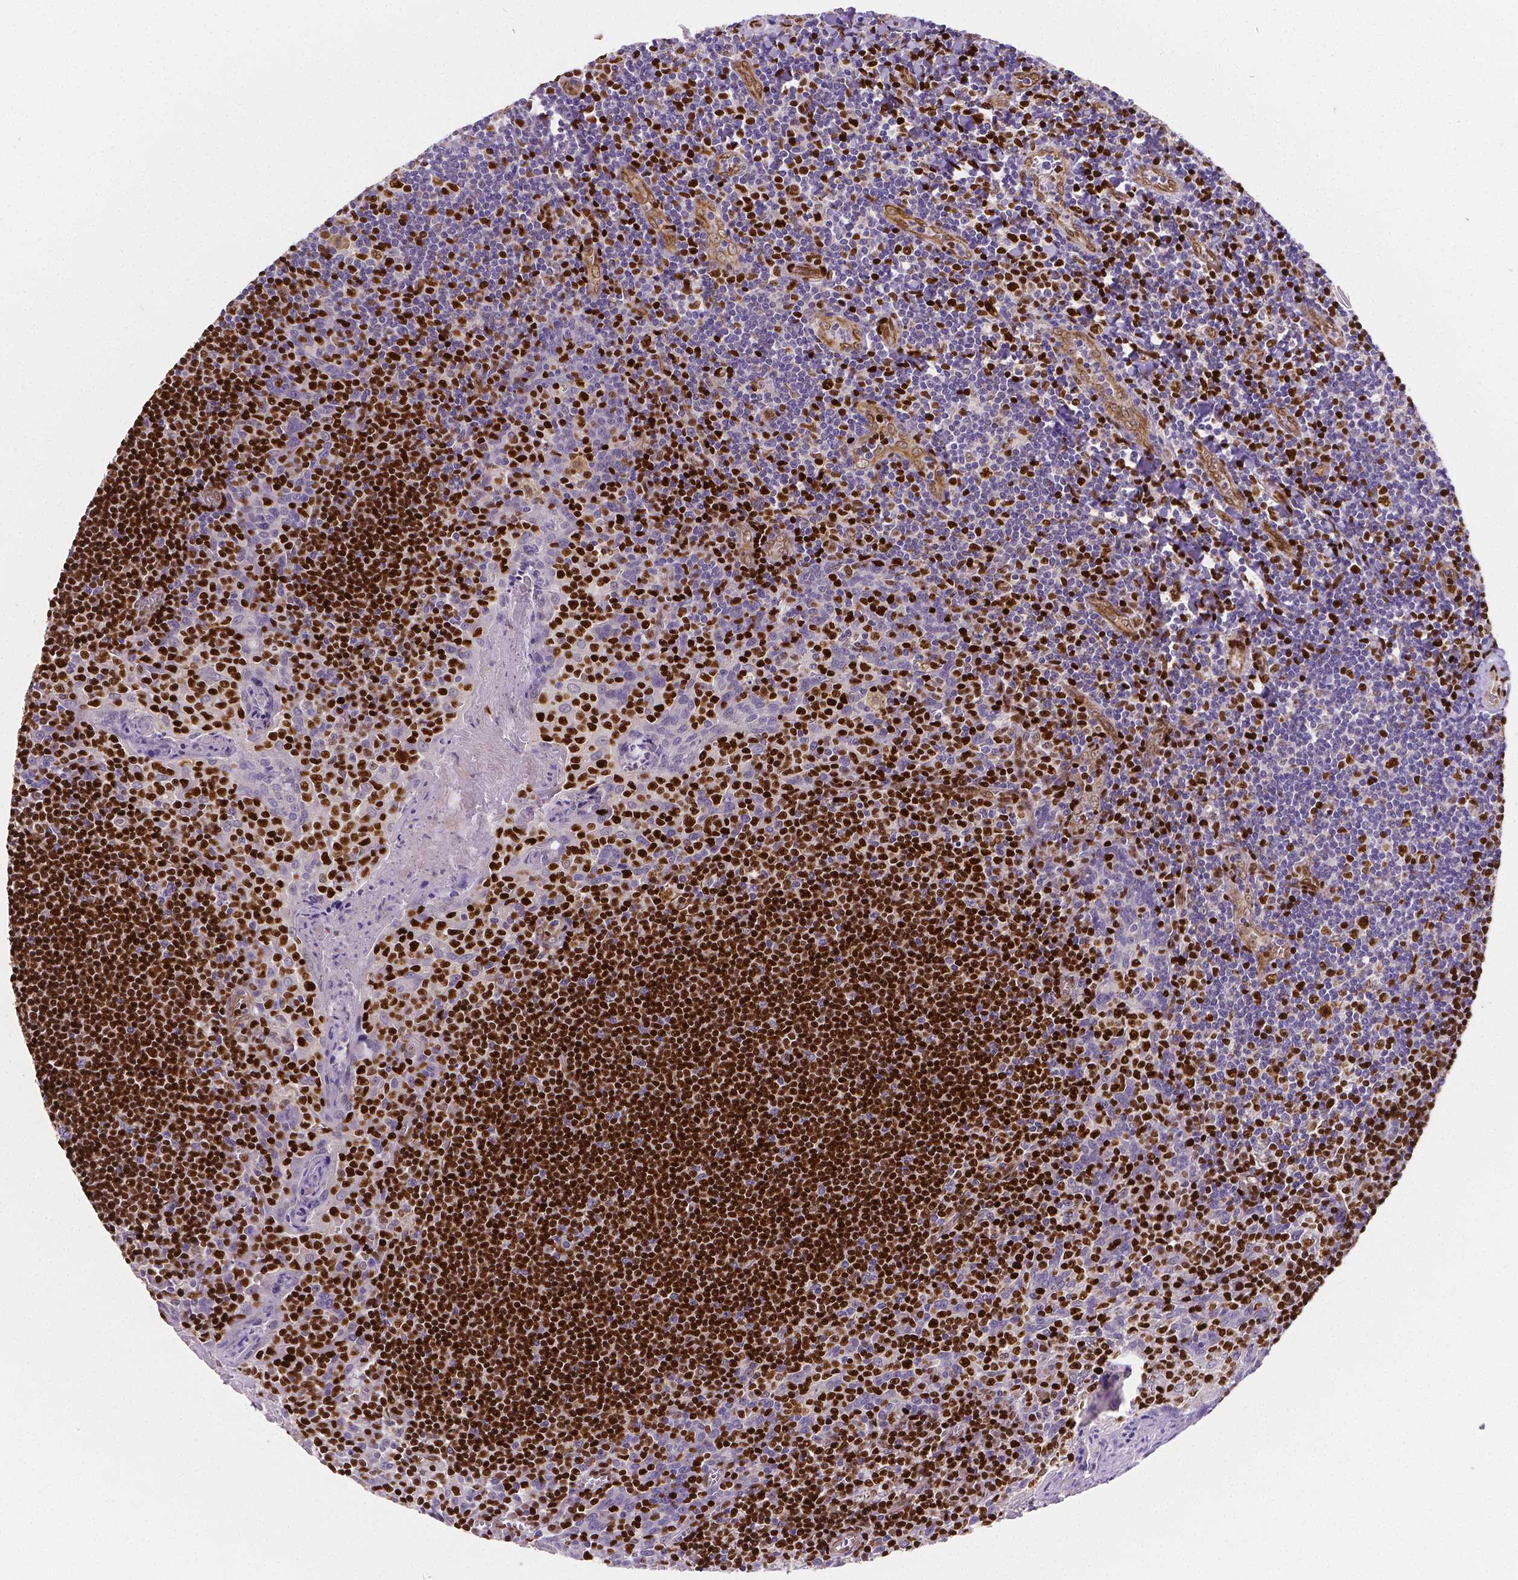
{"staining": {"intensity": "strong", "quantity": ">75%", "location": "nuclear"}, "tissue": "tonsil", "cell_type": "Germinal center cells", "image_type": "normal", "snomed": [{"axis": "morphology", "description": "Normal tissue, NOS"}, {"axis": "morphology", "description": "Inflammation, NOS"}, {"axis": "topography", "description": "Tonsil"}], "caption": "Protein staining displays strong nuclear positivity in approximately >75% of germinal center cells in unremarkable tonsil. The staining was performed using DAB (3,3'-diaminobenzidine) to visualize the protein expression in brown, while the nuclei were stained in blue with hematoxylin (Magnification: 20x).", "gene": "MEF2C", "patient": {"sex": "female", "age": 31}}